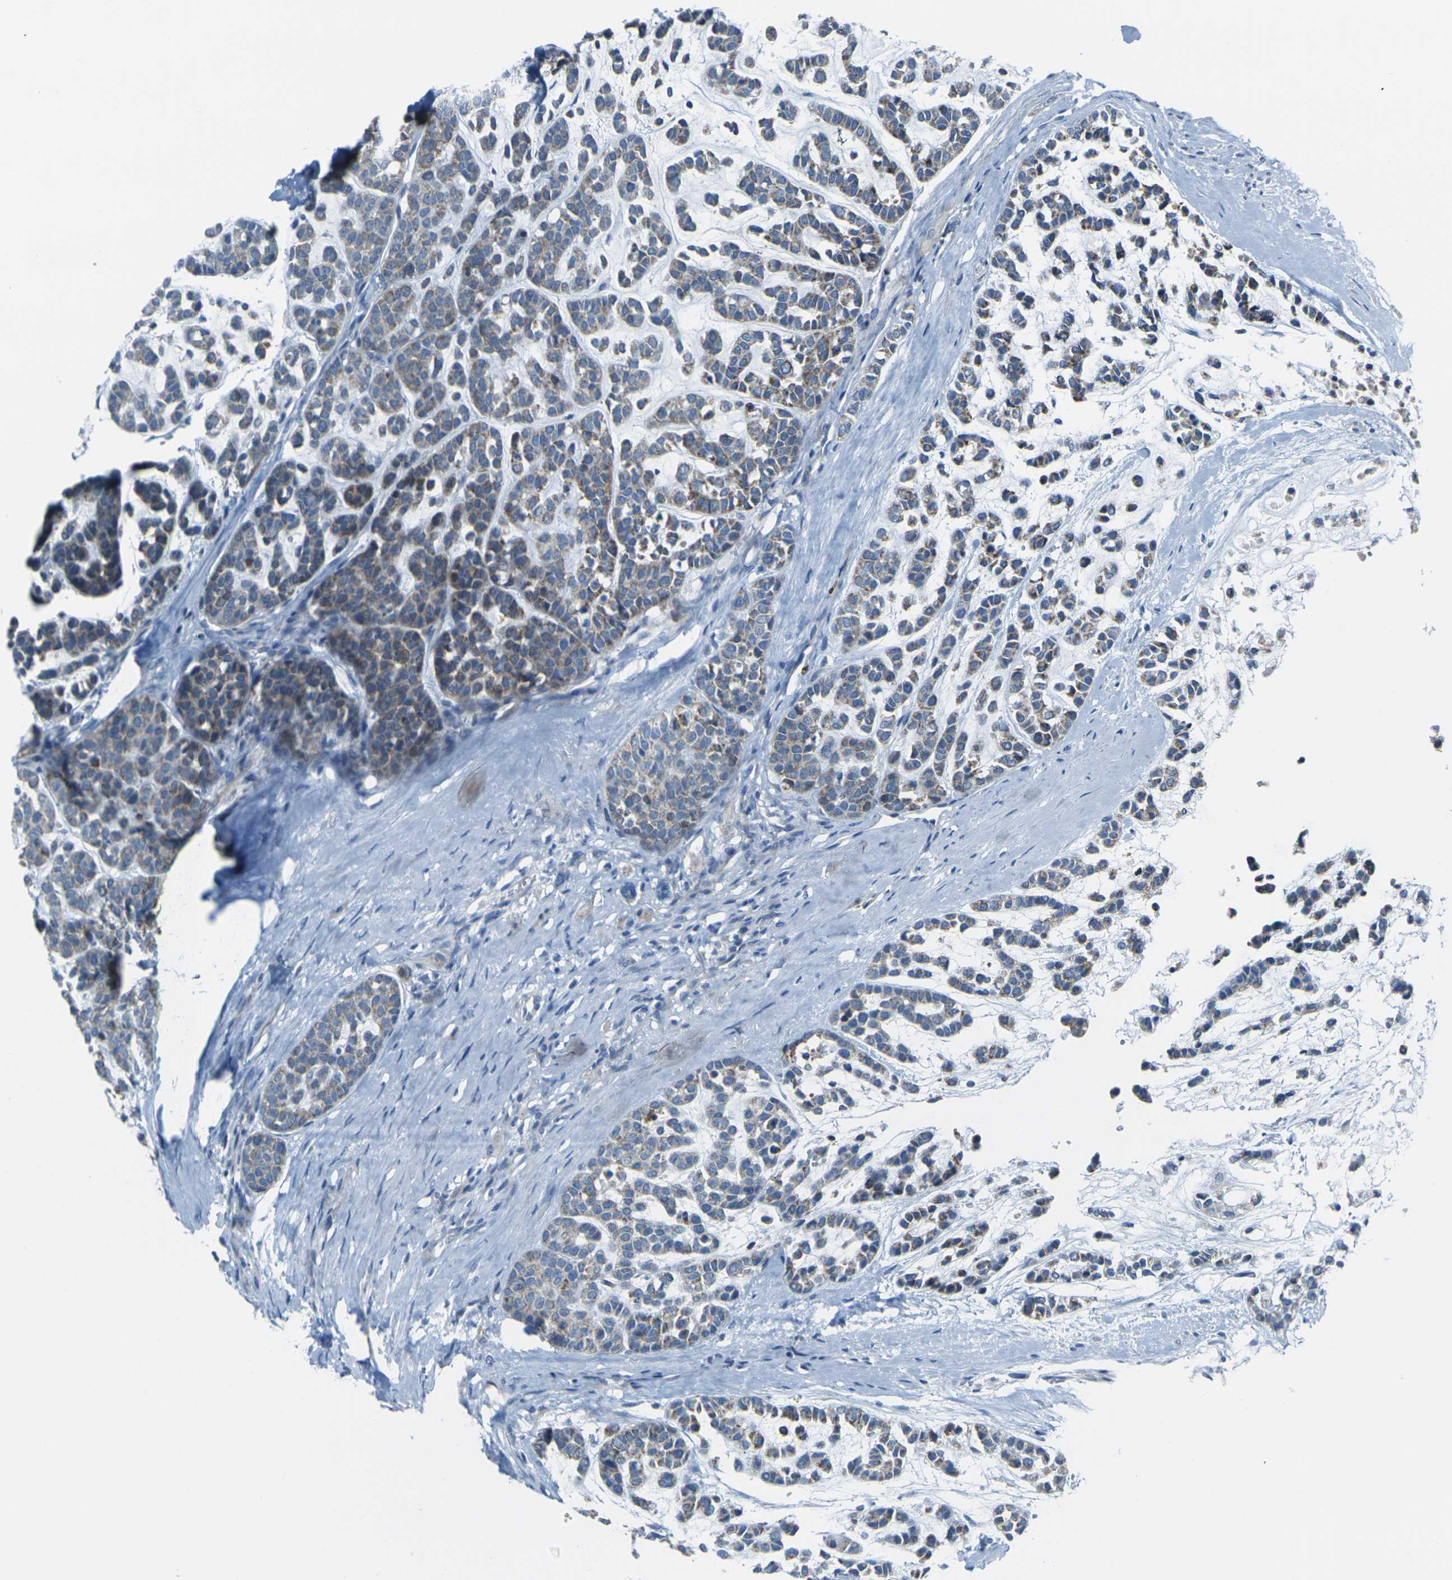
{"staining": {"intensity": "moderate", "quantity": "25%-75%", "location": "cytoplasmic/membranous"}, "tissue": "head and neck cancer", "cell_type": "Tumor cells", "image_type": "cancer", "snomed": [{"axis": "morphology", "description": "Adenocarcinoma, NOS"}, {"axis": "morphology", "description": "Adenoma, NOS"}, {"axis": "topography", "description": "Head-Neck"}], "caption": "IHC histopathology image of human head and neck adenocarcinoma stained for a protein (brown), which displays medium levels of moderate cytoplasmic/membranous staining in approximately 25%-75% of tumor cells.", "gene": "ANKRD46", "patient": {"sex": "female", "age": 55}}